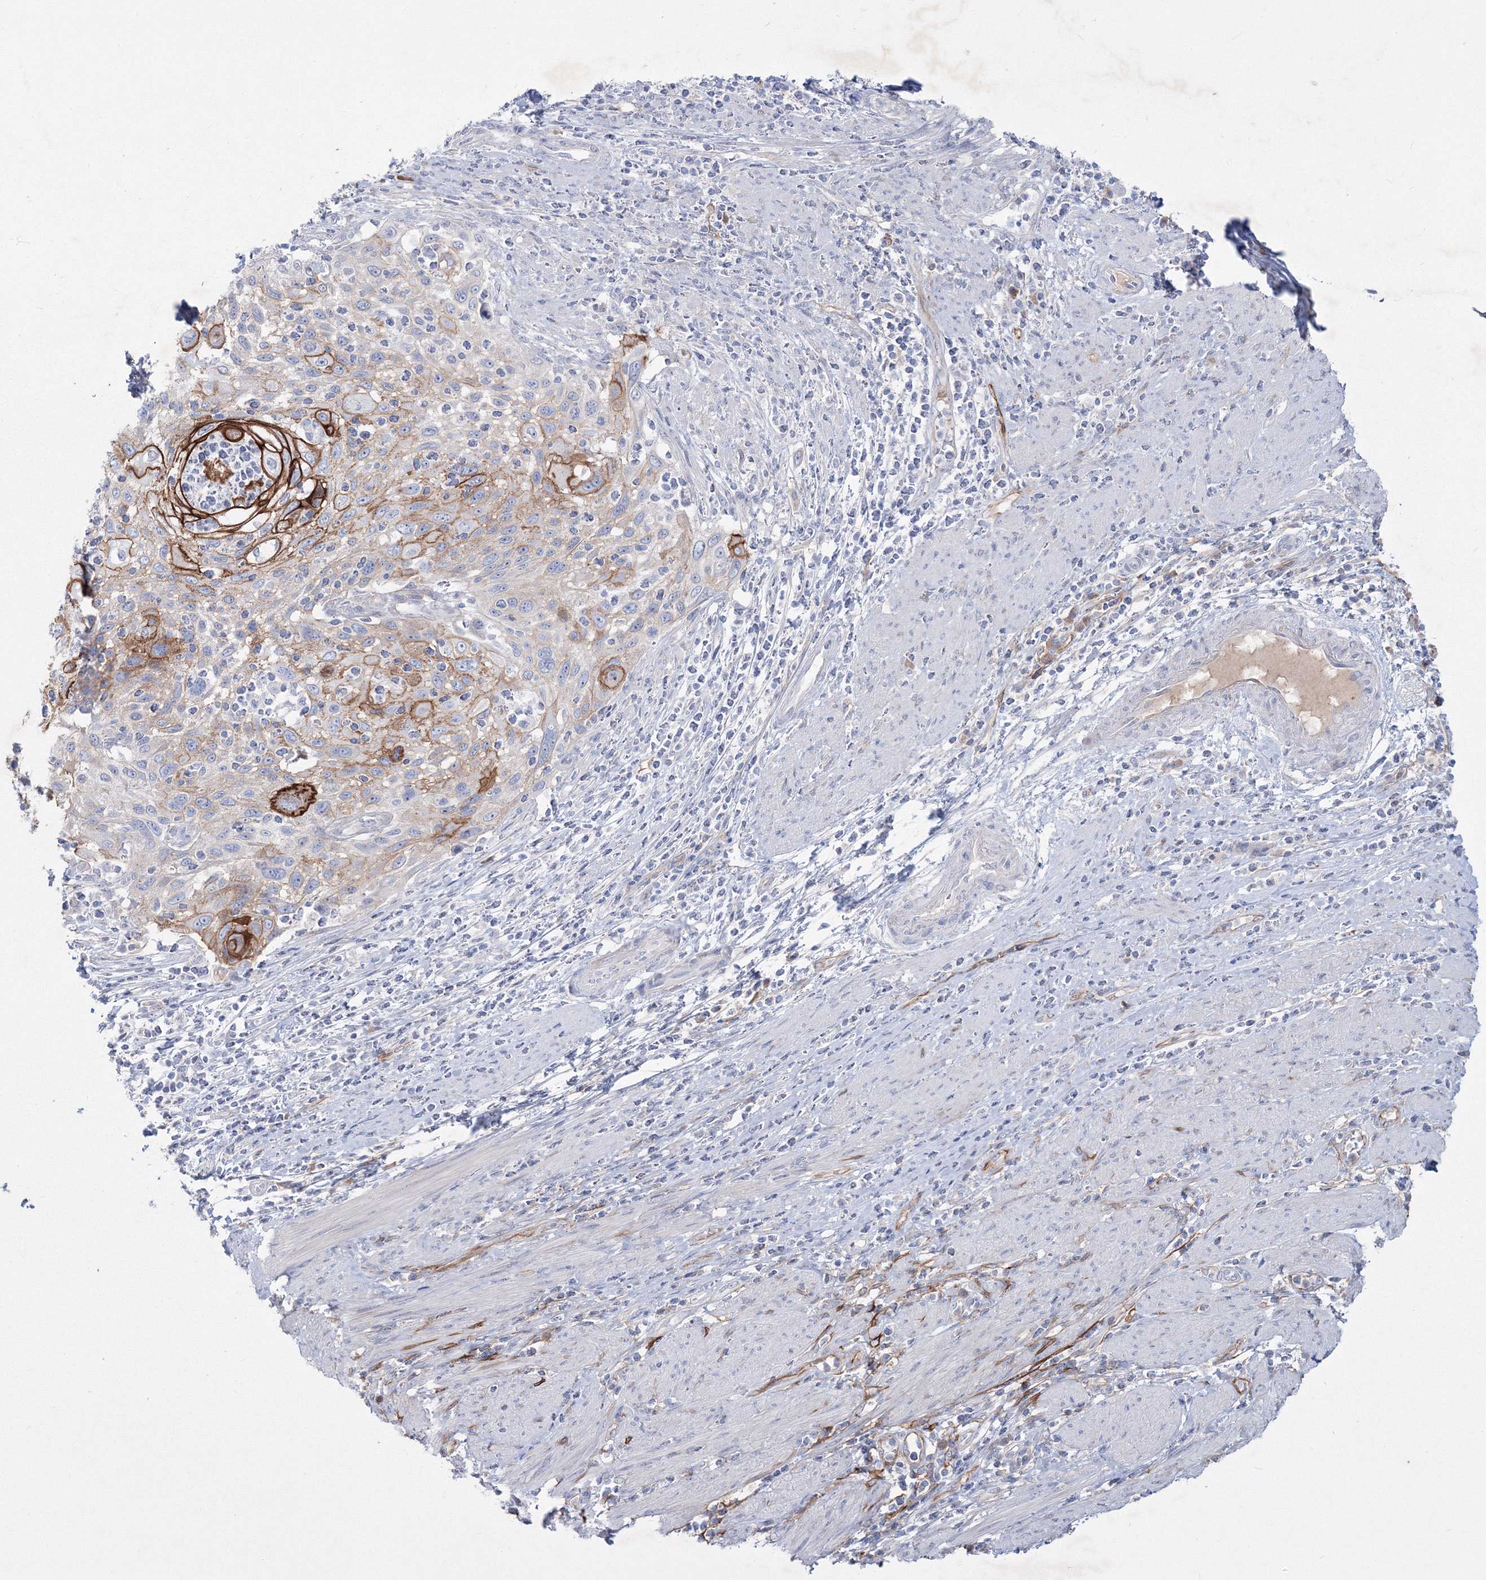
{"staining": {"intensity": "strong", "quantity": "25%-75%", "location": "cytoplasmic/membranous"}, "tissue": "cervical cancer", "cell_type": "Tumor cells", "image_type": "cancer", "snomed": [{"axis": "morphology", "description": "Squamous cell carcinoma, NOS"}, {"axis": "topography", "description": "Cervix"}], "caption": "IHC (DAB) staining of cervical cancer demonstrates strong cytoplasmic/membranous protein staining in approximately 25%-75% of tumor cells. Immunohistochemistry stains the protein in brown and the nuclei are stained blue.", "gene": "TMEM139", "patient": {"sex": "female", "age": 70}}